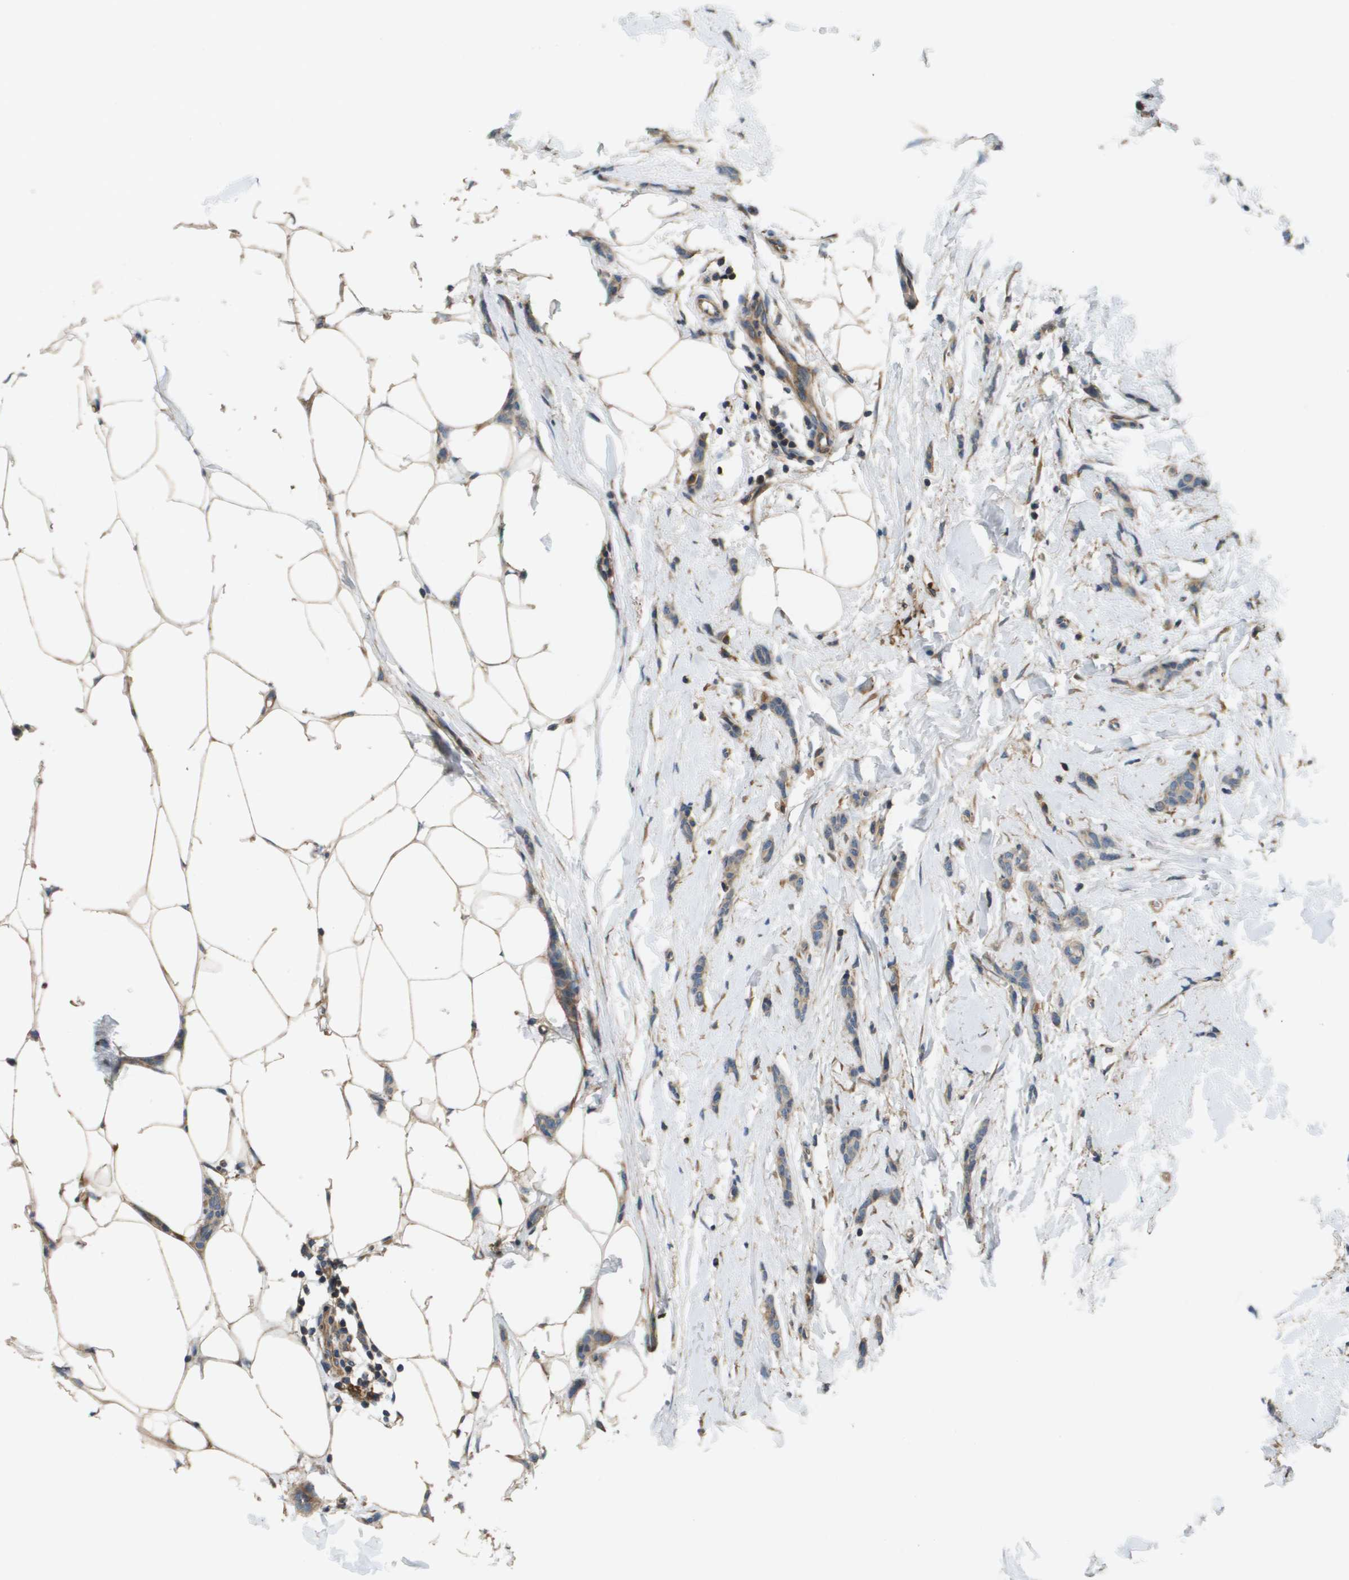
{"staining": {"intensity": "weak", "quantity": ">75%", "location": "cytoplasmic/membranous"}, "tissue": "breast cancer", "cell_type": "Tumor cells", "image_type": "cancer", "snomed": [{"axis": "morphology", "description": "Lobular carcinoma"}, {"axis": "topography", "description": "Skin"}, {"axis": "topography", "description": "Breast"}], "caption": "Immunohistochemistry (IHC) image of human breast cancer (lobular carcinoma) stained for a protein (brown), which exhibits low levels of weak cytoplasmic/membranous expression in about >75% of tumor cells.", "gene": "SAMSN1", "patient": {"sex": "female", "age": 46}}